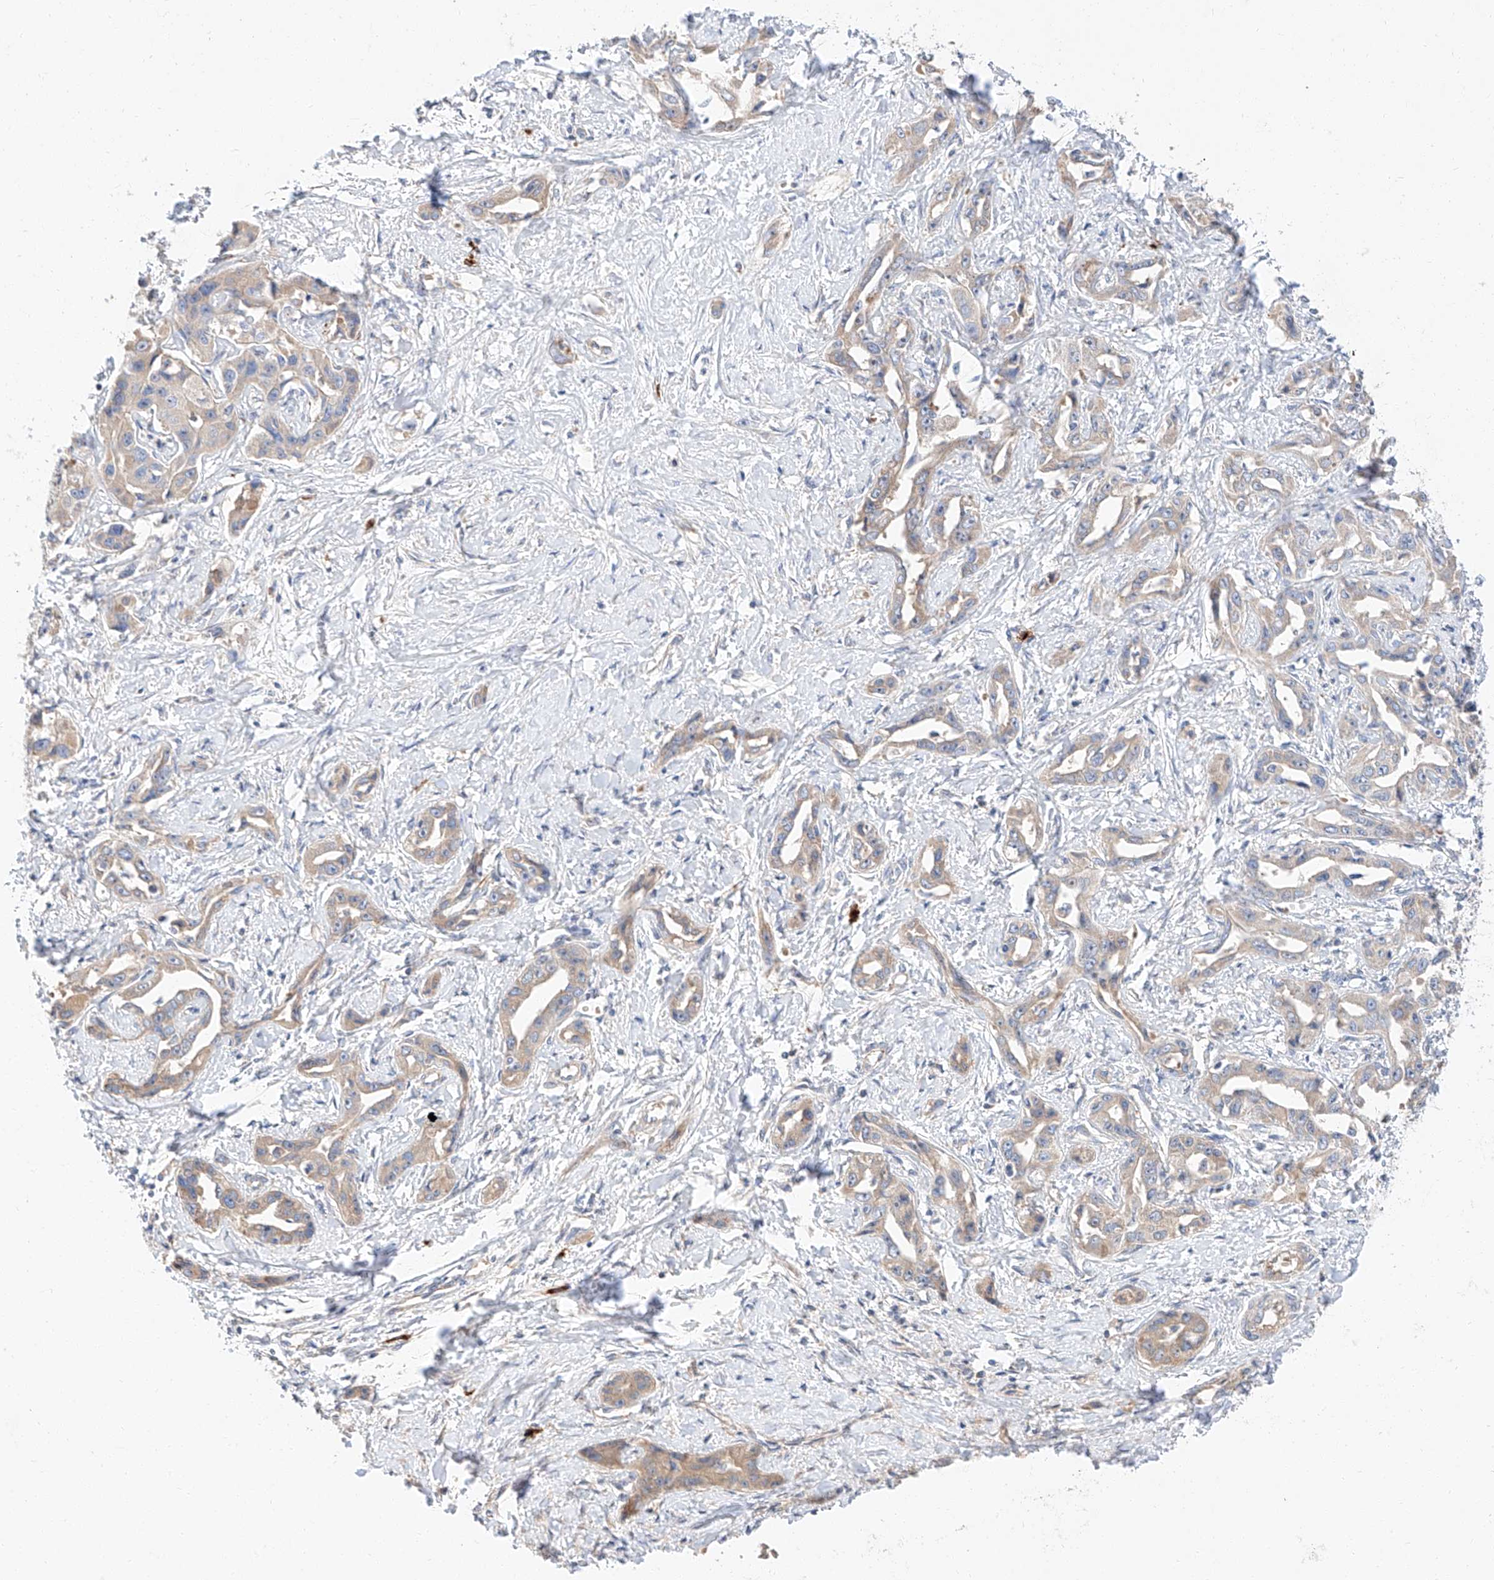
{"staining": {"intensity": "weak", "quantity": "25%-75%", "location": "cytoplasmic/membranous"}, "tissue": "liver cancer", "cell_type": "Tumor cells", "image_type": "cancer", "snomed": [{"axis": "morphology", "description": "Cholangiocarcinoma"}, {"axis": "topography", "description": "Liver"}], "caption": "An IHC image of neoplastic tissue is shown. Protein staining in brown shows weak cytoplasmic/membranous positivity in liver cancer (cholangiocarcinoma) within tumor cells.", "gene": "GLMN", "patient": {"sex": "male", "age": 59}}